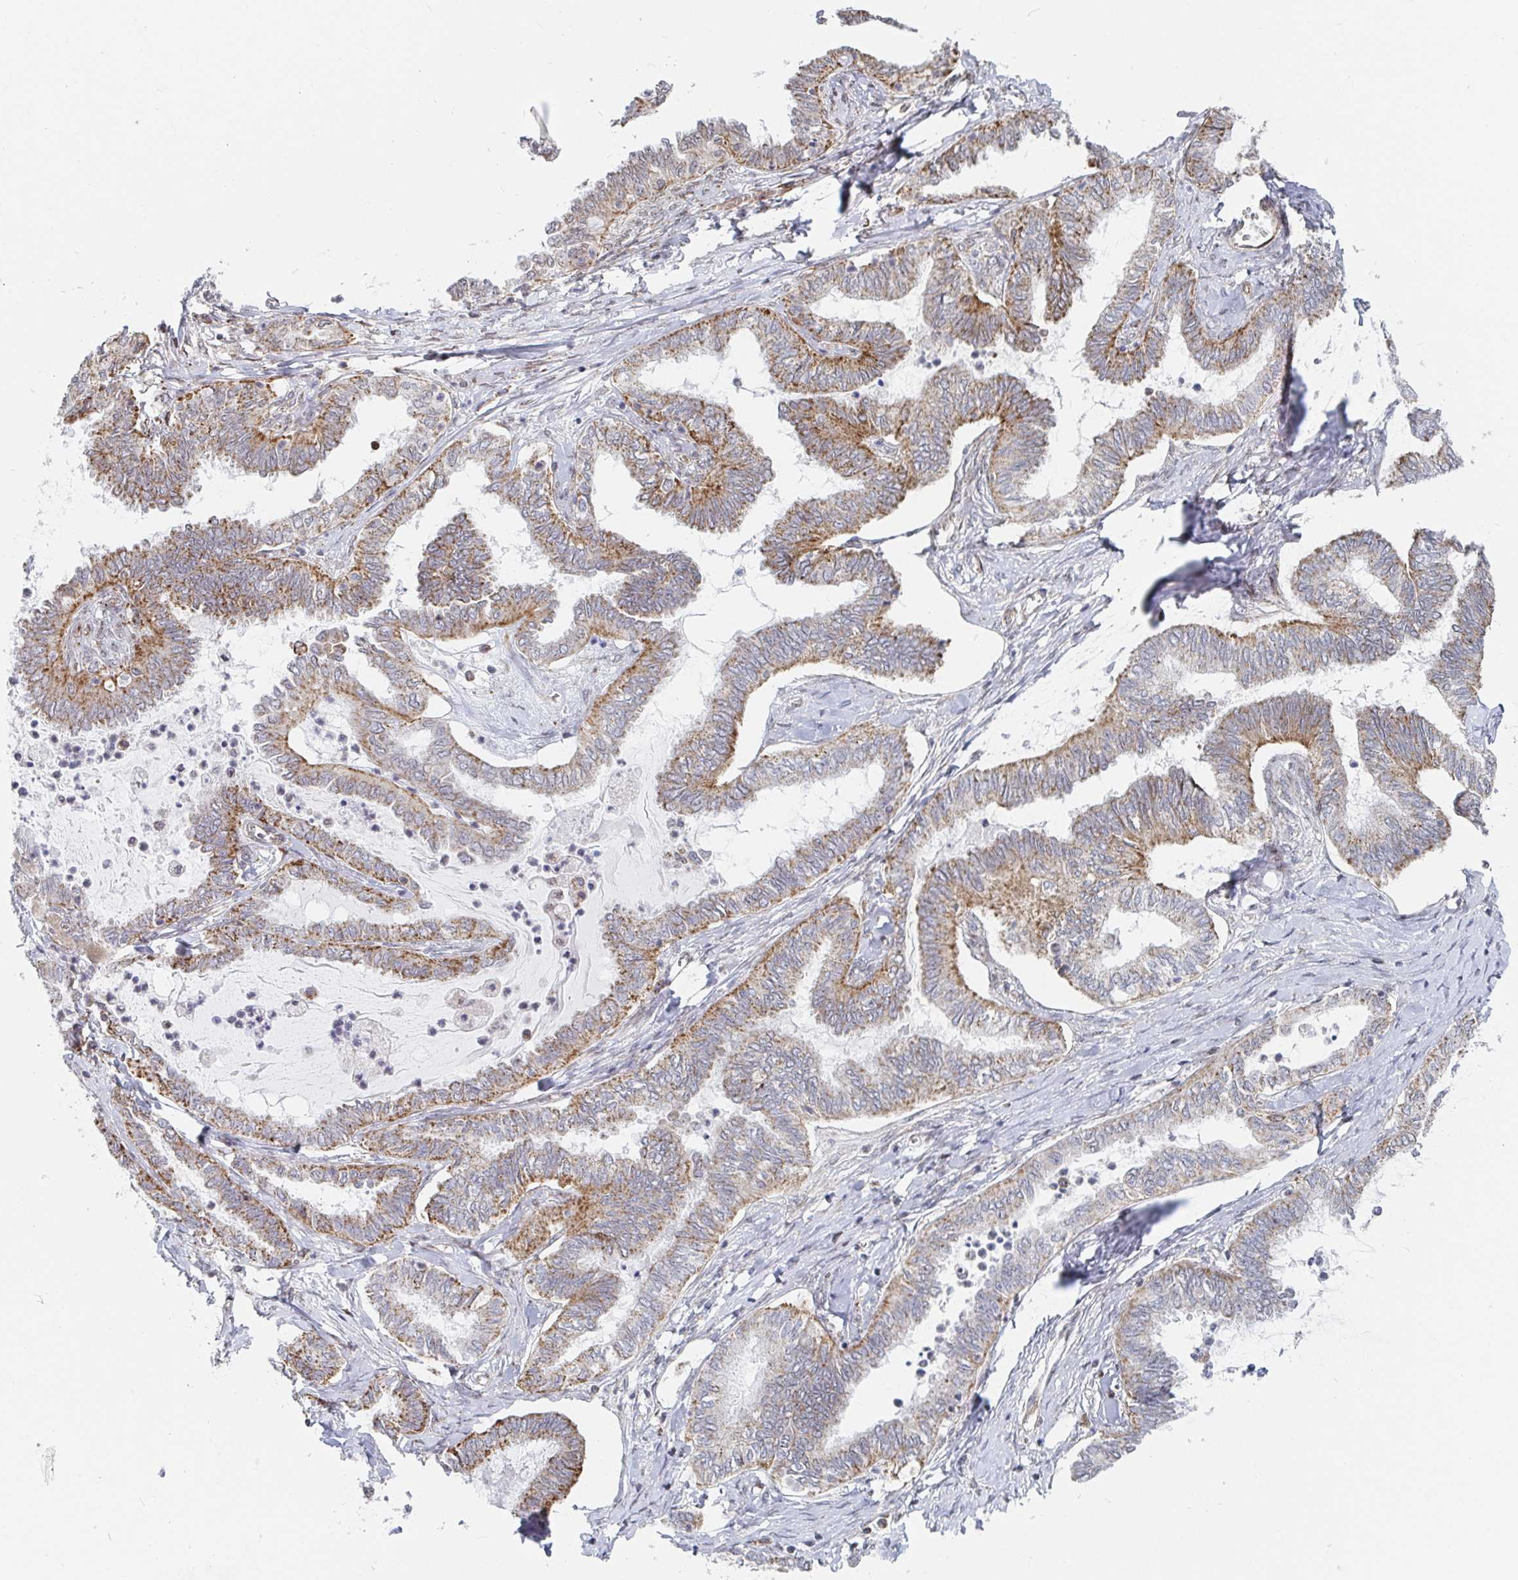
{"staining": {"intensity": "moderate", "quantity": ">75%", "location": "cytoplasmic/membranous"}, "tissue": "ovarian cancer", "cell_type": "Tumor cells", "image_type": "cancer", "snomed": [{"axis": "morphology", "description": "Carcinoma, endometroid"}, {"axis": "topography", "description": "Ovary"}], "caption": "Protein staining shows moderate cytoplasmic/membranous staining in about >75% of tumor cells in ovarian endometroid carcinoma.", "gene": "STARD8", "patient": {"sex": "female", "age": 70}}